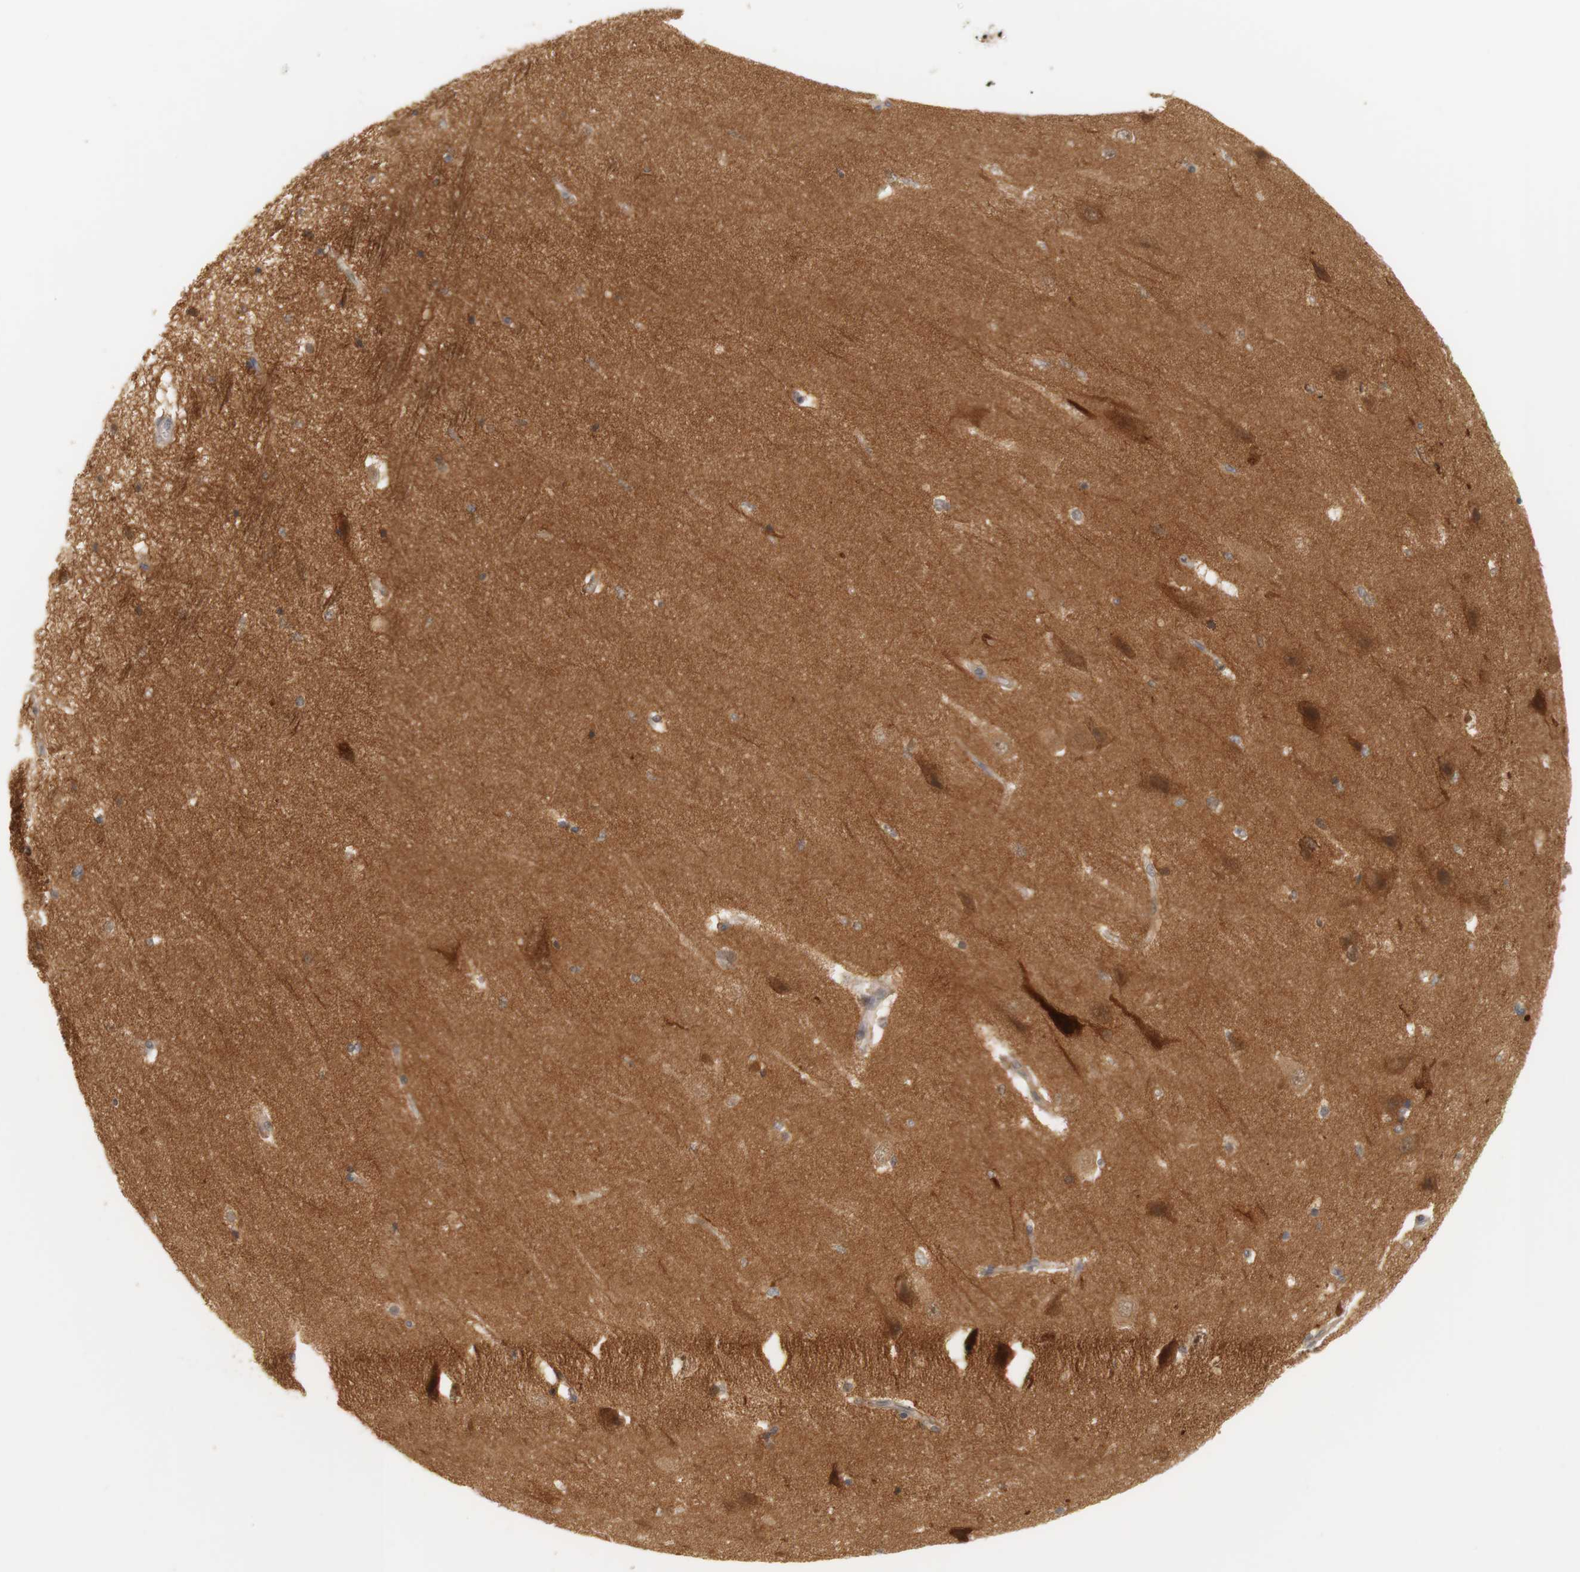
{"staining": {"intensity": "strong", "quantity": ">75%", "location": "cytoplasmic/membranous"}, "tissue": "hippocampus", "cell_type": "Glial cells", "image_type": "normal", "snomed": [{"axis": "morphology", "description": "Normal tissue, NOS"}, {"axis": "topography", "description": "Hippocampus"}], "caption": "Immunohistochemical staining of unremarkable hippocampus reveals high levels of strong cytoplasmic/membranous positivity in approximately >75% of glial cells. (DAB (3,3'-diaminobenzidine) IHC, brown staining for protein, blue staining for nuclei).", "gene": "RTN3", "patient": {"sex": "female", "age": 54}}